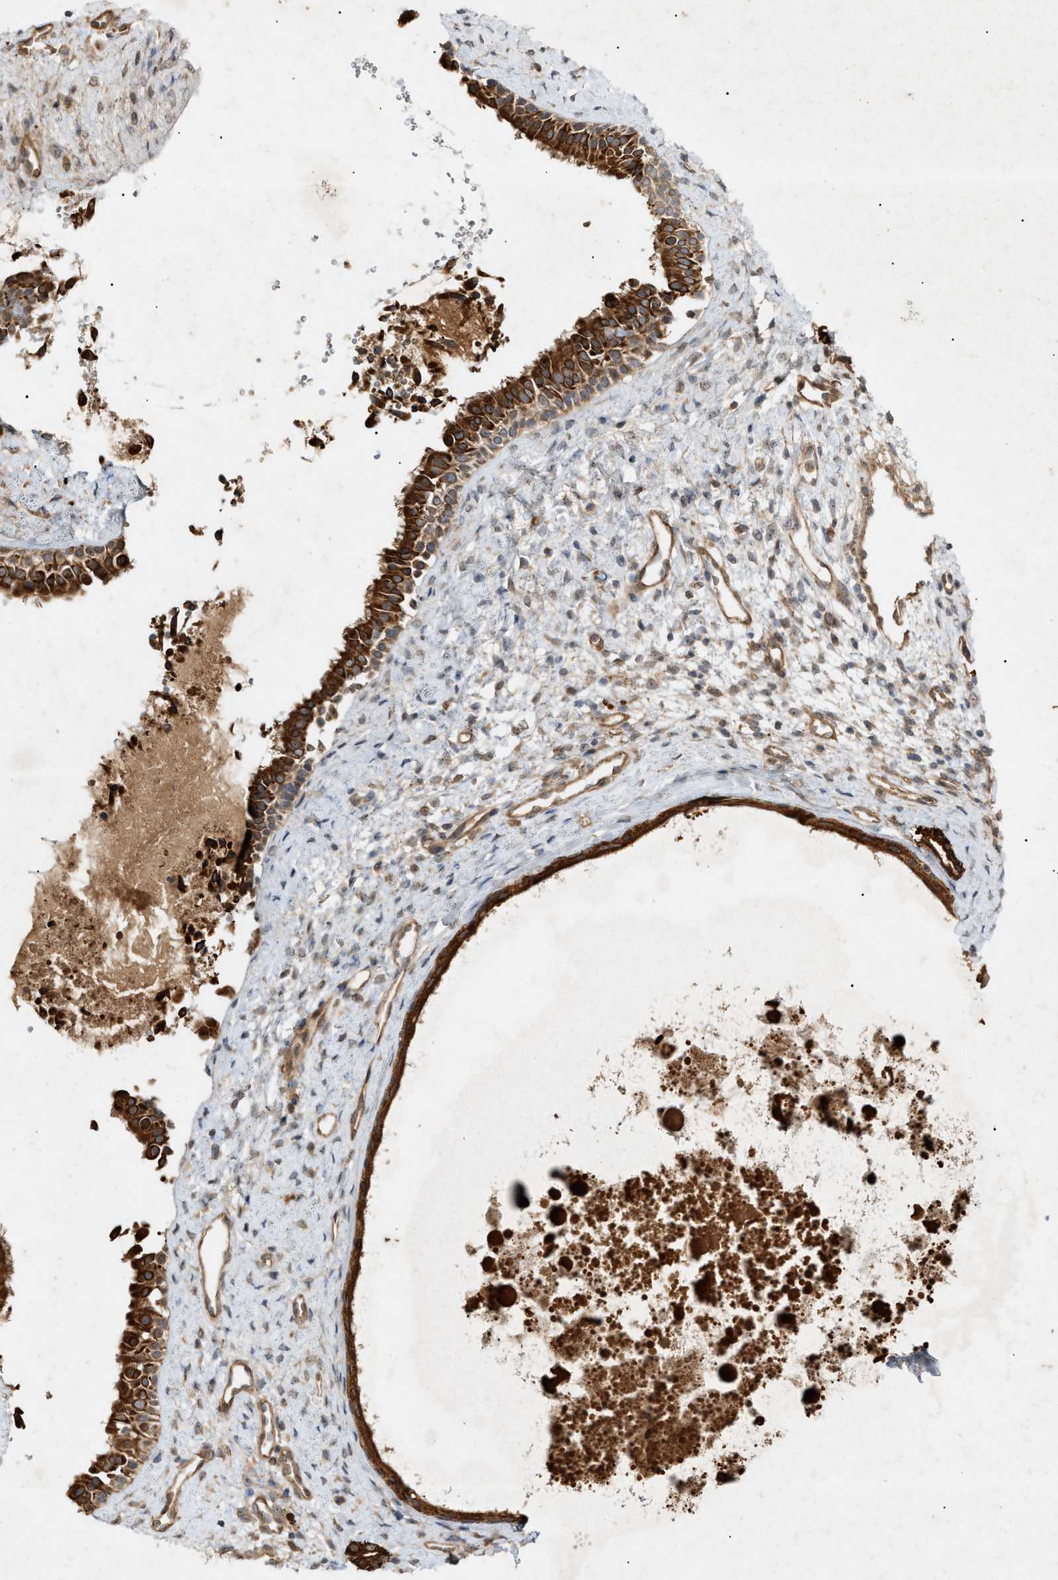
{"staining": {"intensity": "strong", "quantity": ">75%", "location": "cytoplasmic/membranous"}, "tissue": "nasopharynx", "cell_type": "Respiratory epithelial cells", "image_type": "normal", "snomed": [{"axis": "morphology", "description": "Normal tissue, NOS"}, {"axis": "topography", "description": "Nasopharynx"}], "caption": "Protein expression analysis of normal human nasopharynx reveals strong cytoplasmic/membranous positivity in about >75% of respiratory epithelial cells. (brown staining indicates protein expression, while blue staining denotes nuclei).", "gene": "MTCH1", "patient": {"sex": "male", "age": 22}}